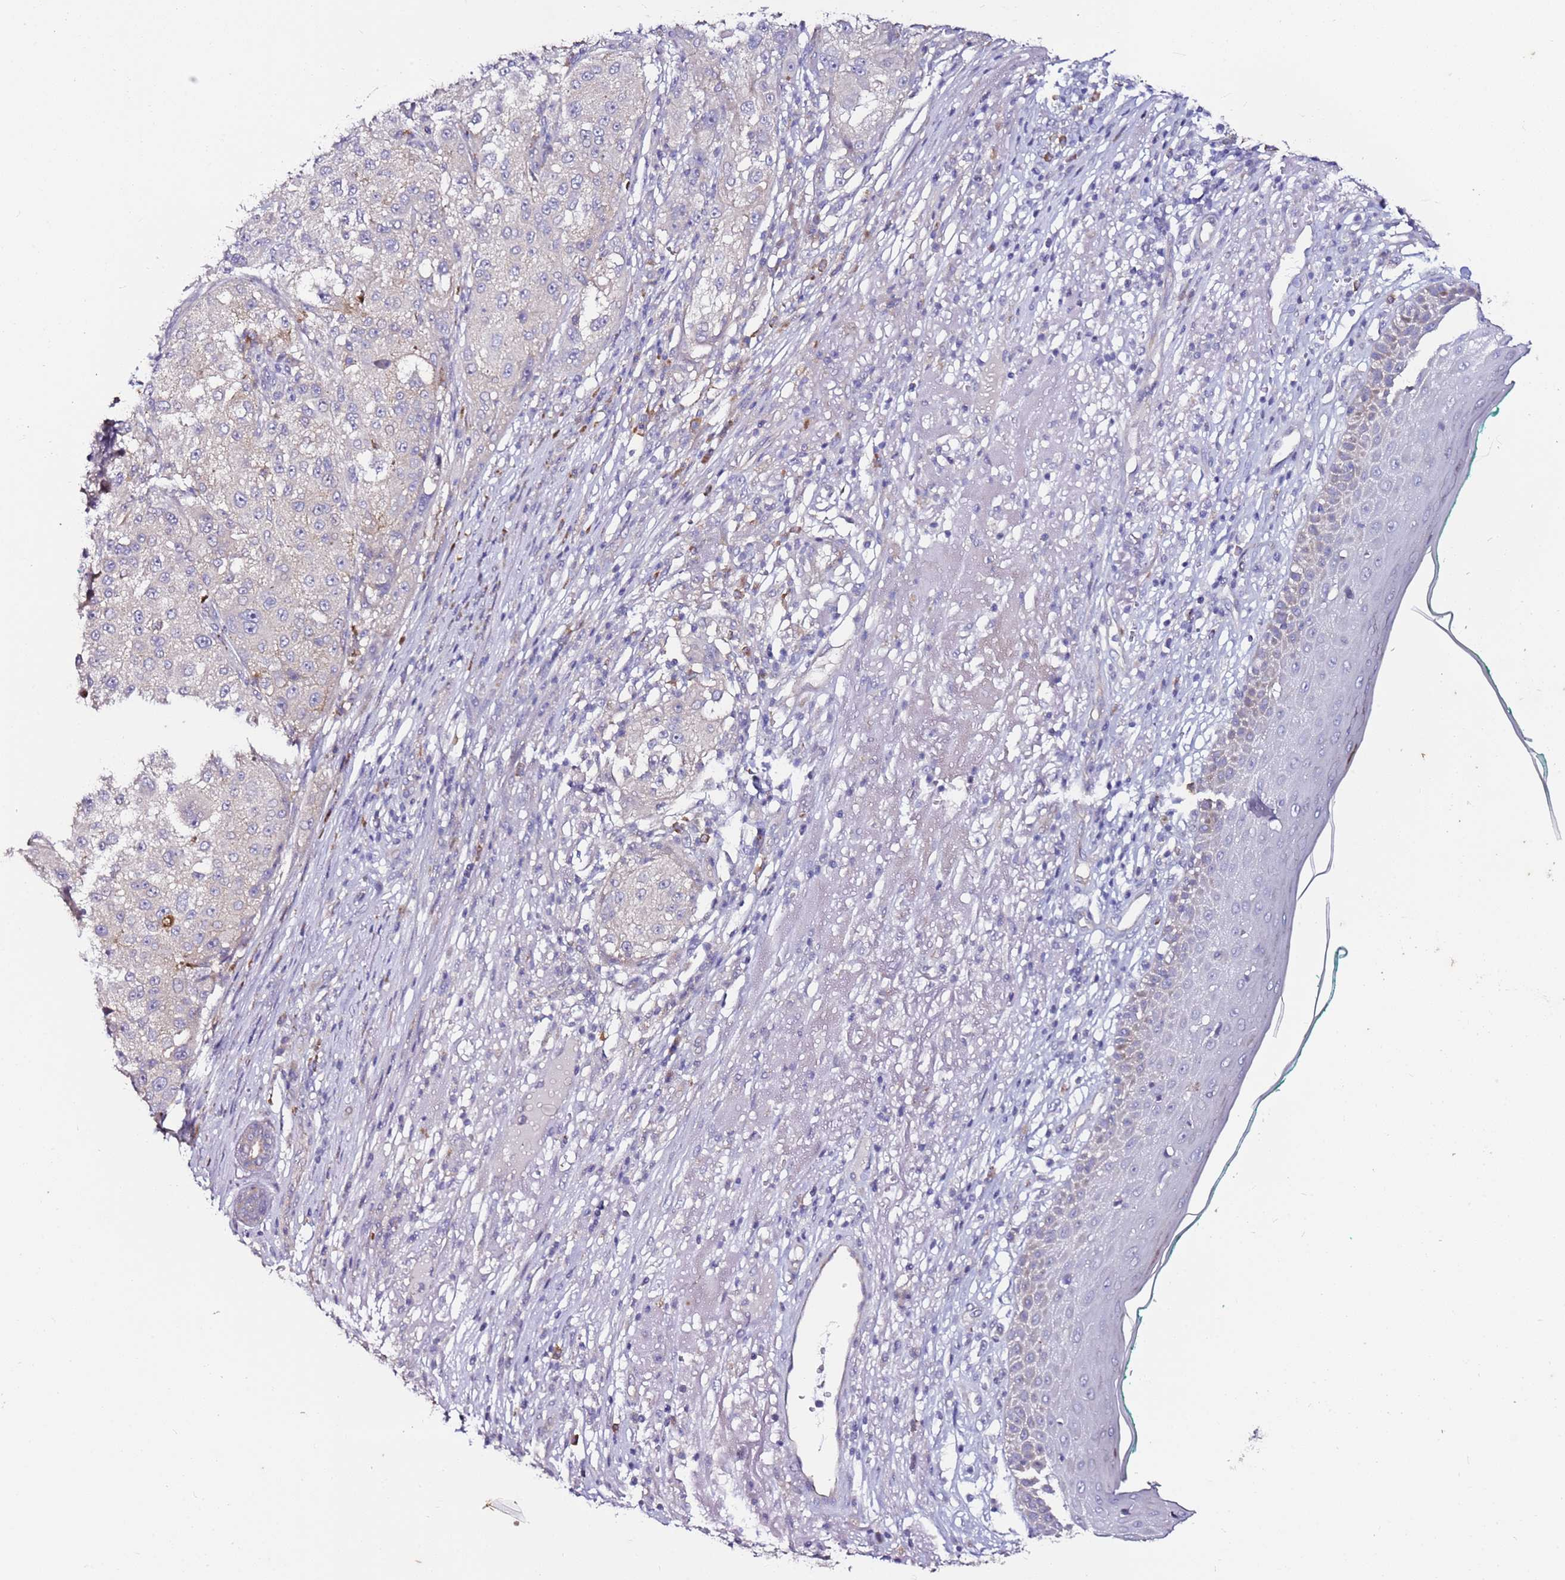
{"staining": {"intensity": "negative", "quantity": "none", "location": "none"}, "tissue": "melanoma", "cell_type": "Tumor cells", "image_type": "cancer", "snomed": [{"axis": "morphology", "description": "Necrosis, NOS"}, {"axis": "morphology", "description": "Malignant melanoma, NOS"}, {"axis": "topography", "description": "Skin"}], "caption": "Immunohistochemistry (IHC) micrograph of neoplastic tissue: malignant melanoma stained with DAB (3,3'-diaminobenzidine) shows no significant protein positivity in tumor cells.", "gene": "SRRM5", "patient": {"sex": "female", "age": 87}}